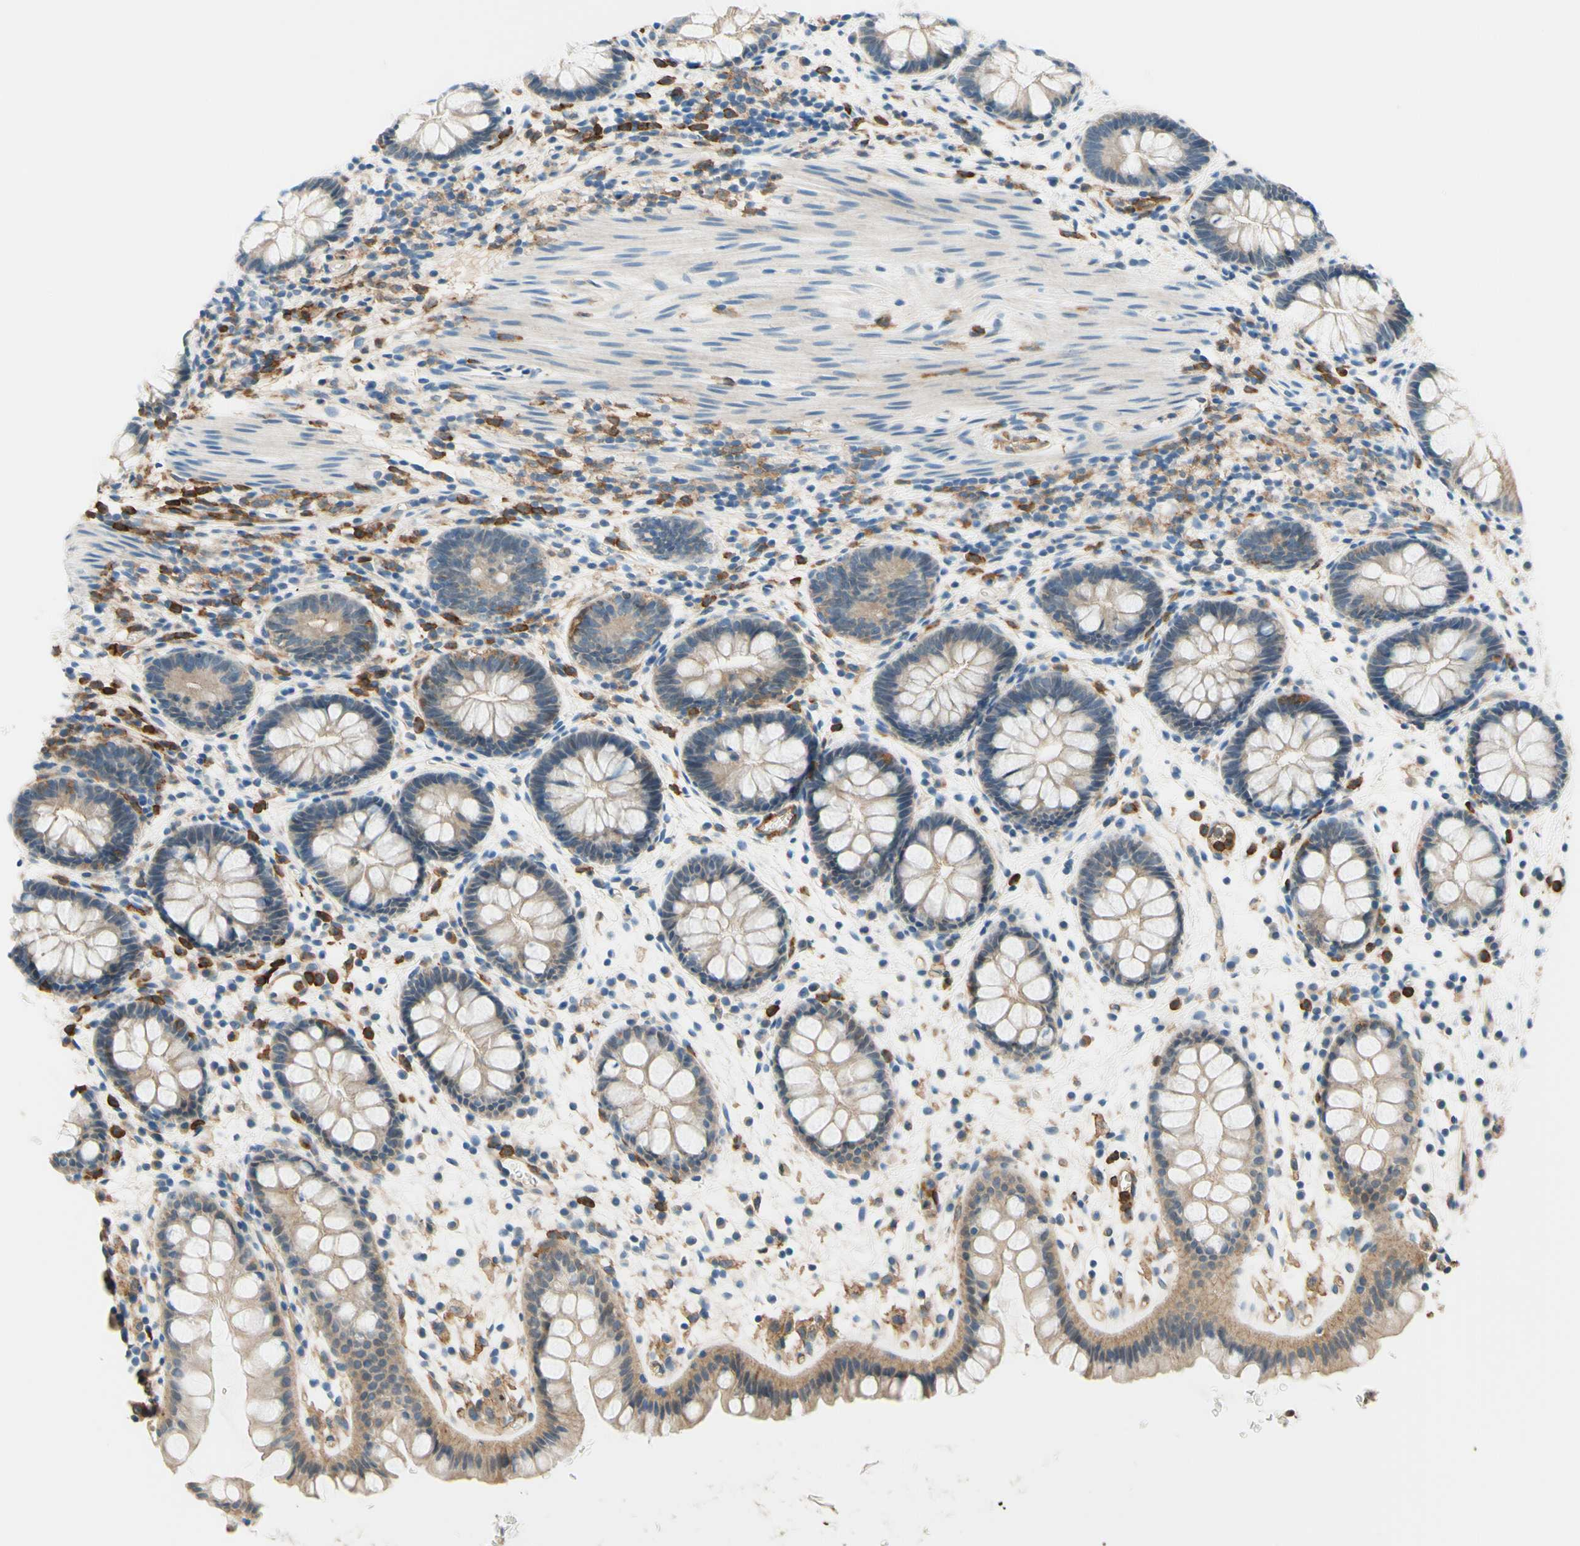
{"staining": {"intensity": "weak", "quantity": "25%-75%", "location": "cytoplasmic/membranous"}, "tissue": "rectum", "cell_type": "Glandular cells", "image_type": "normal", "snomed": [{"axis": "morphology", "description": "Normal tissue, NOS"}, {"axis": "topography", "description": "Rectum"}], "caption": "This is an image of immunohistochemistry staining of unremarkable rectum, which shows weak positivity in the cytoplasmic/membranous of glandular cells.", "gene": "SIGLEC9", "patient": {"sex": "female", "age": 24}}